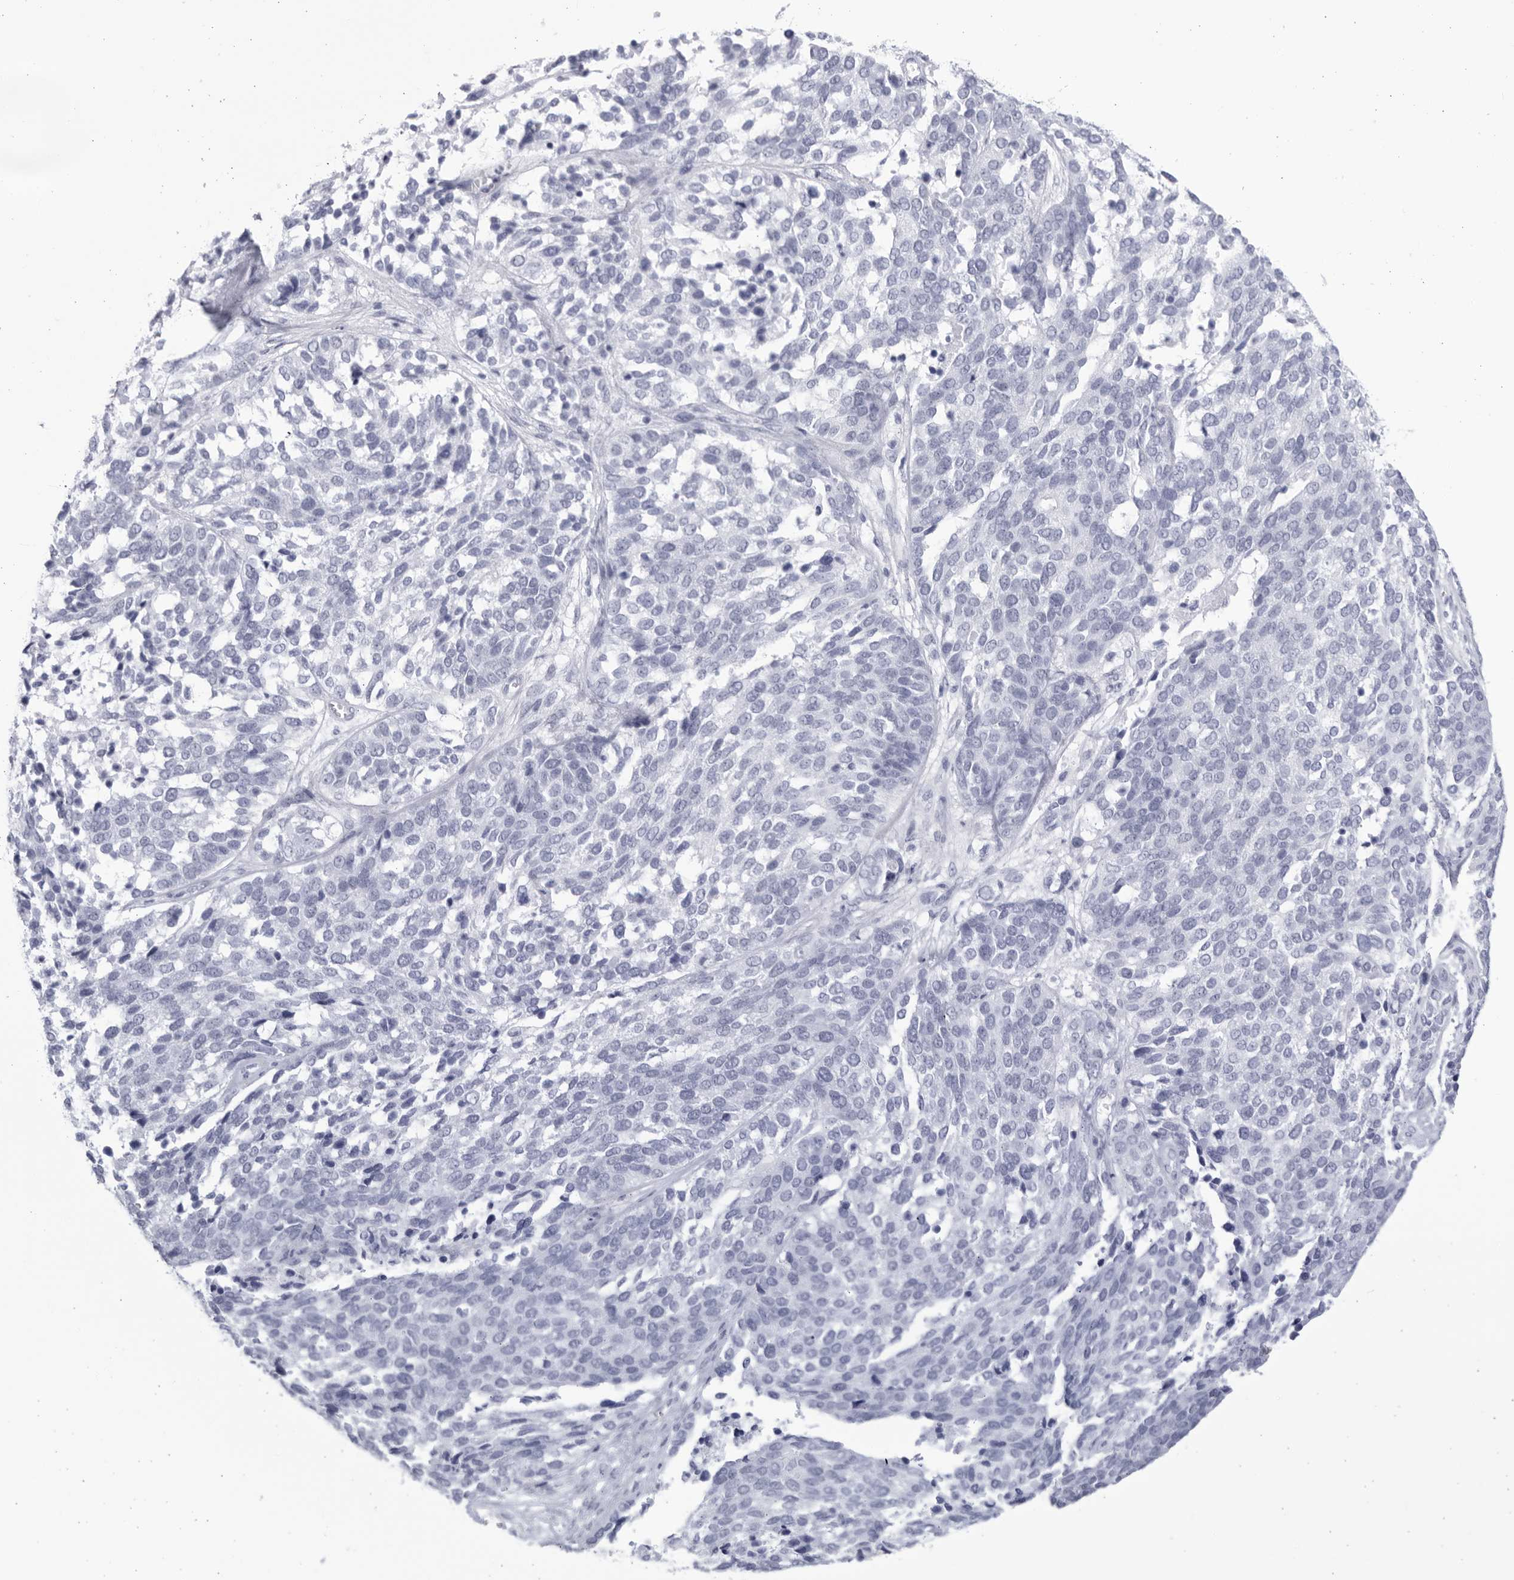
{"staining": {"intensity": "negative", "quantity": "none", "location": "none"}, "tissue": "ovarian cancer", "cell_type": "Tumor cells", "image_type": "cancer", "snomed": [{"axis": "morphology", "description": "Cystadenocarcinoma, serous, NOS"}, {"axis": "topography", "description": "Ovary"}], "caption": "An IHC image of ovarian cancer (serous cystadenocarcinoma) is shown. There is no staining in tumor cells of ovarian cancer (serous cystadenocarcinoma).", "gene": "CCDC181", "patient": {"sex": "female", "age": 44}}